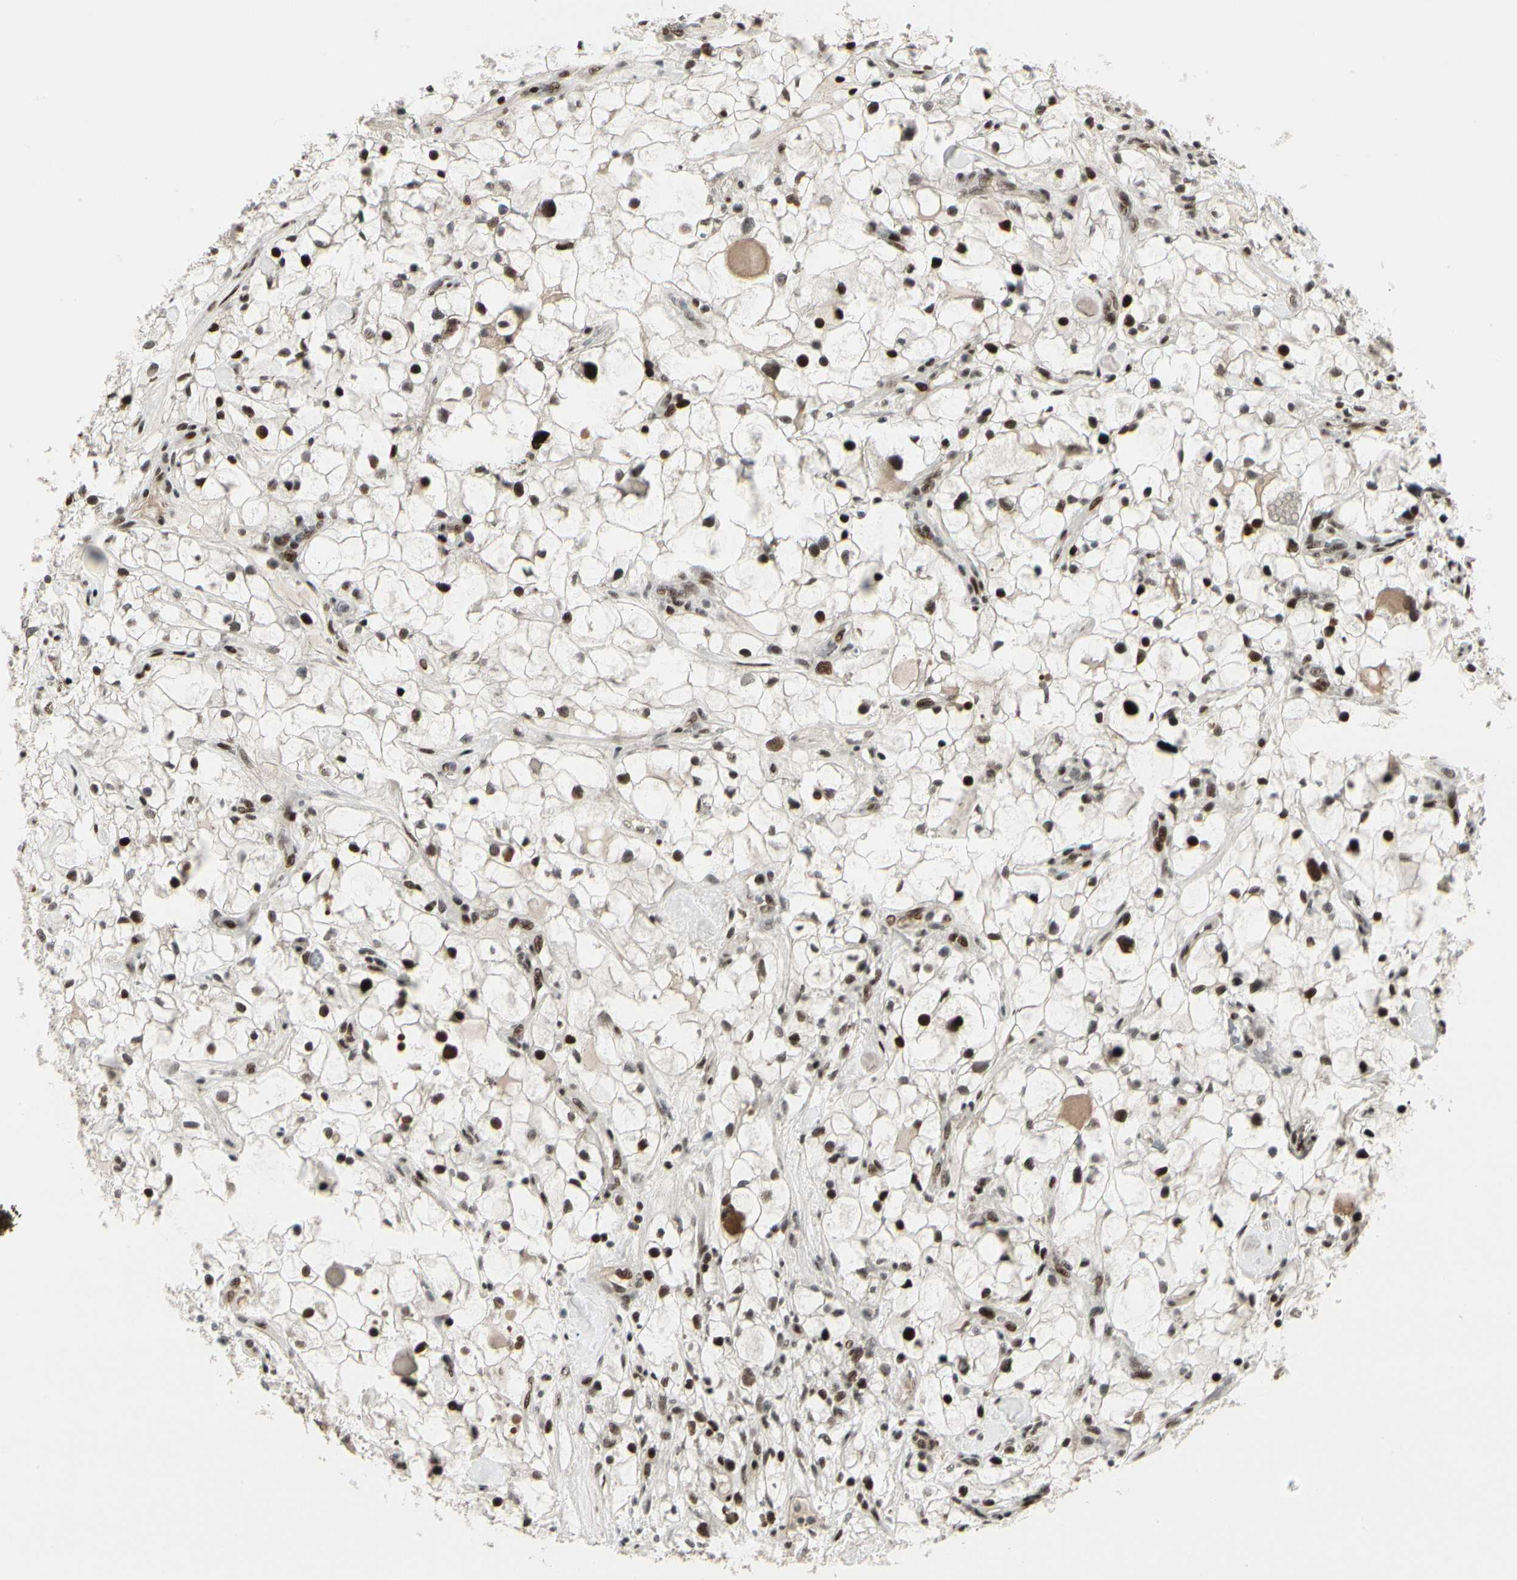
{"staining": {"intensity": "strong", "quantity": ">75%", "location": "nuclear"}, "tissue": "renal cancer", "cell_type": "Tumor cells", "image_type": "cancer", "snomed": [{"axis": "morphology", "description": "Adenocarcinoma, NOS"}, {"axis": "topography", "description": "Kidney"}], "caption": "Approximately >75% of tumor cells in human adenocarcinoma (renal) display strong nuclear protein expression as visualized by brown immunohistochemical staining.", "gene": "FOXJ2", "patient": {"sex": "female", "age": 60}}